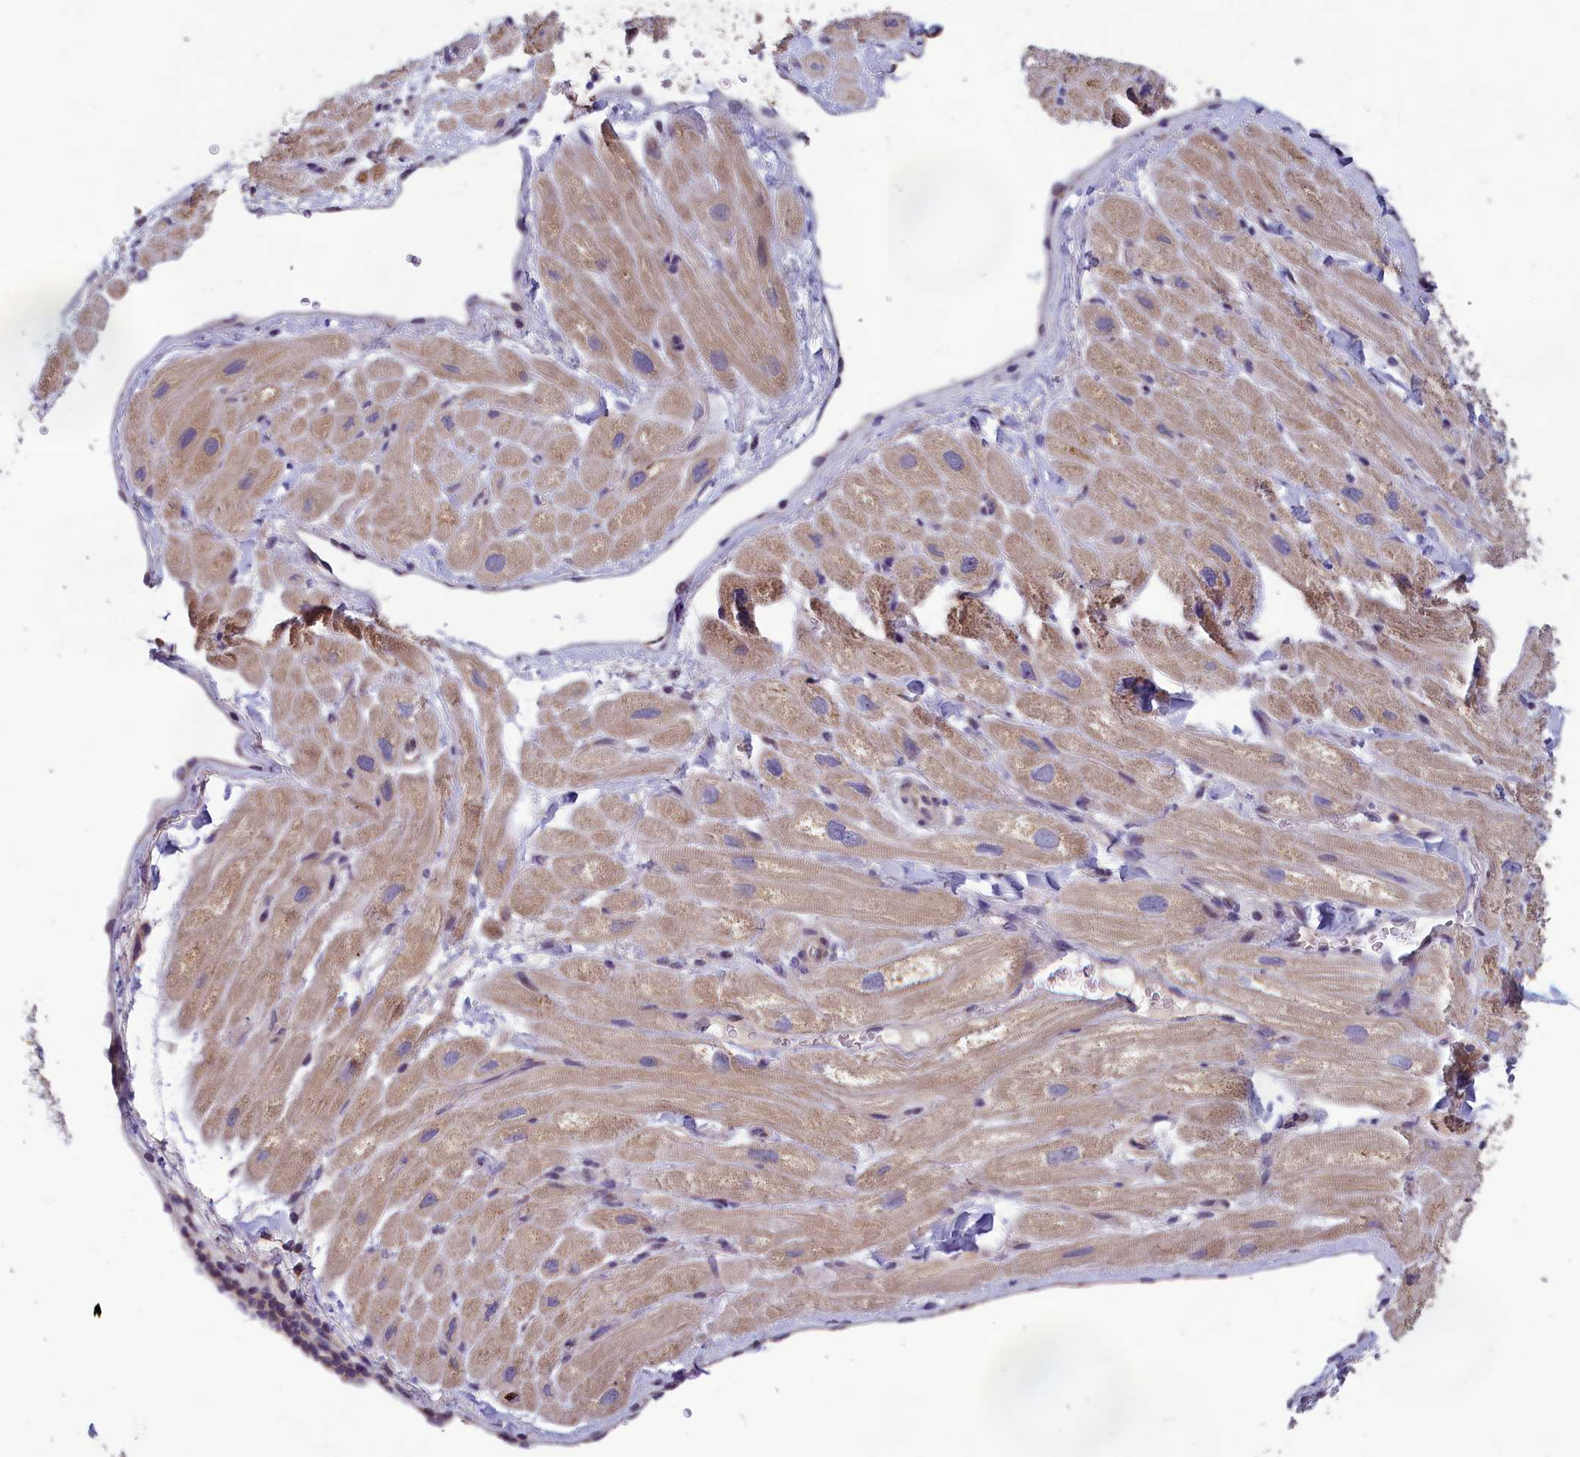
{"staining": {"intensity": "weak", "quantity": ">75%", "location": "cytoplasmic/membranous"}, "tissue": "heart muscle", "cell_type": "Cardiomyocytes", "image_type": "normal", "snomed": [{"axis": "morphology", "description": "Normal tissue, NOS"}, {"axis": "topography", "description": "Heart"}], "caption": "IHC micrograph of benign heart muscle stained for a protein (brown), which exhibits low levels of weak cytoplasmic/membranous positivity in approximately >75% of cardiomyocytes.", "gene": "HECA", "patient": {"sex": "male", "age": 65}}